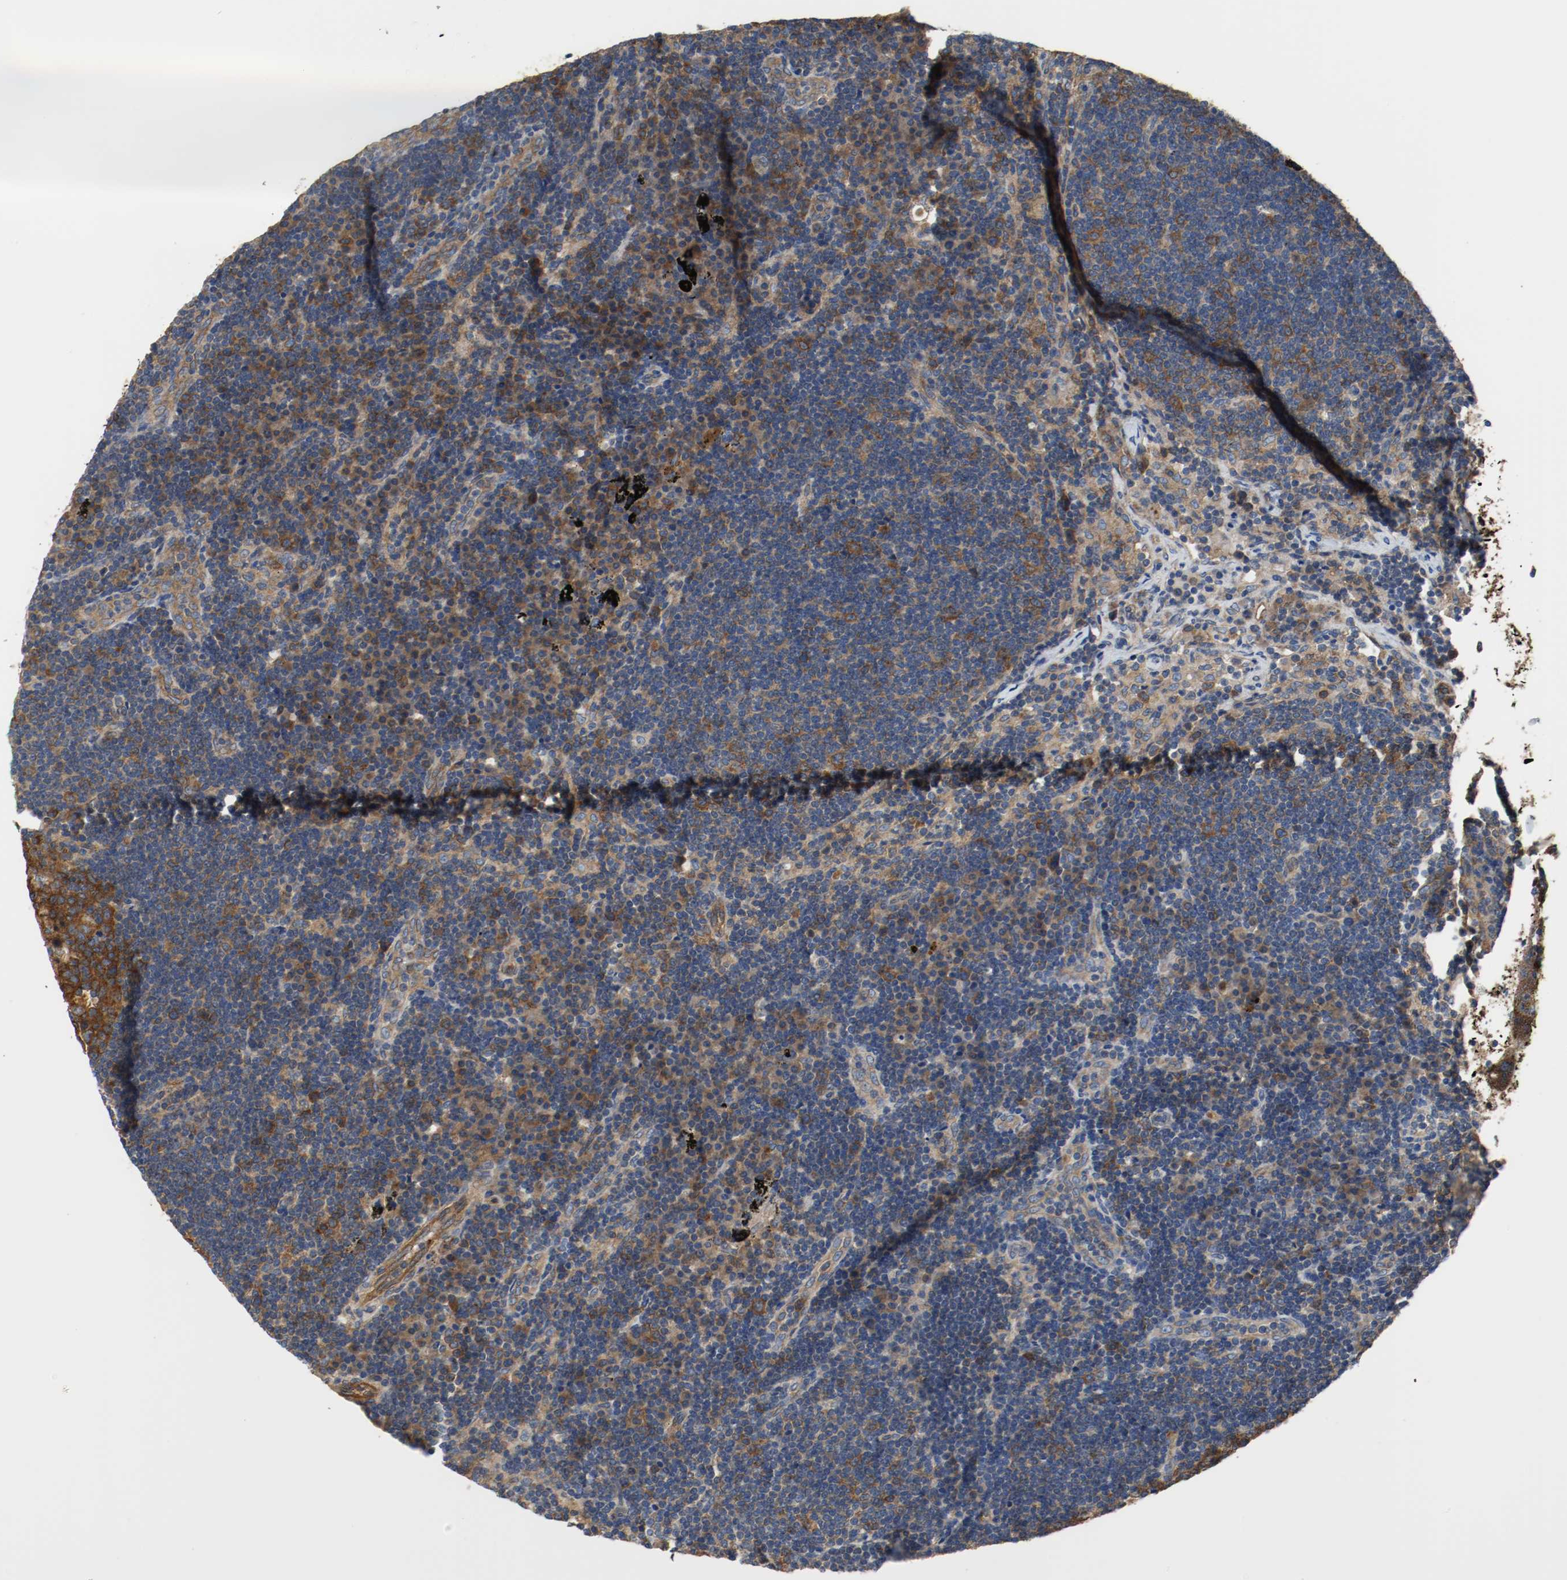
{"staining": {"intensity": "strong", "quantity": ">75%", "location": "cytoplasmic/membranous"}, "tissue": "lymph node", "cell_type": "Germinal center cells", "image_type": "normal", "snomed": [{"axis": "morphology", "description": "Normal tissue, NOS"}, {"axis": "morphology", "description": "Squamous cell carcinoma, metastatic, NOS"}, {"axis": "topography", "description": "Lymph node"}], "caption": "Protein expression by immunohistochemistry exhibits strong cytoplasmic/membranous staining in approximately >75% of germinal center cells in normal lymph node.", "gene": "TUBA3D", "patient": {"sex": "female", "age": 53}}